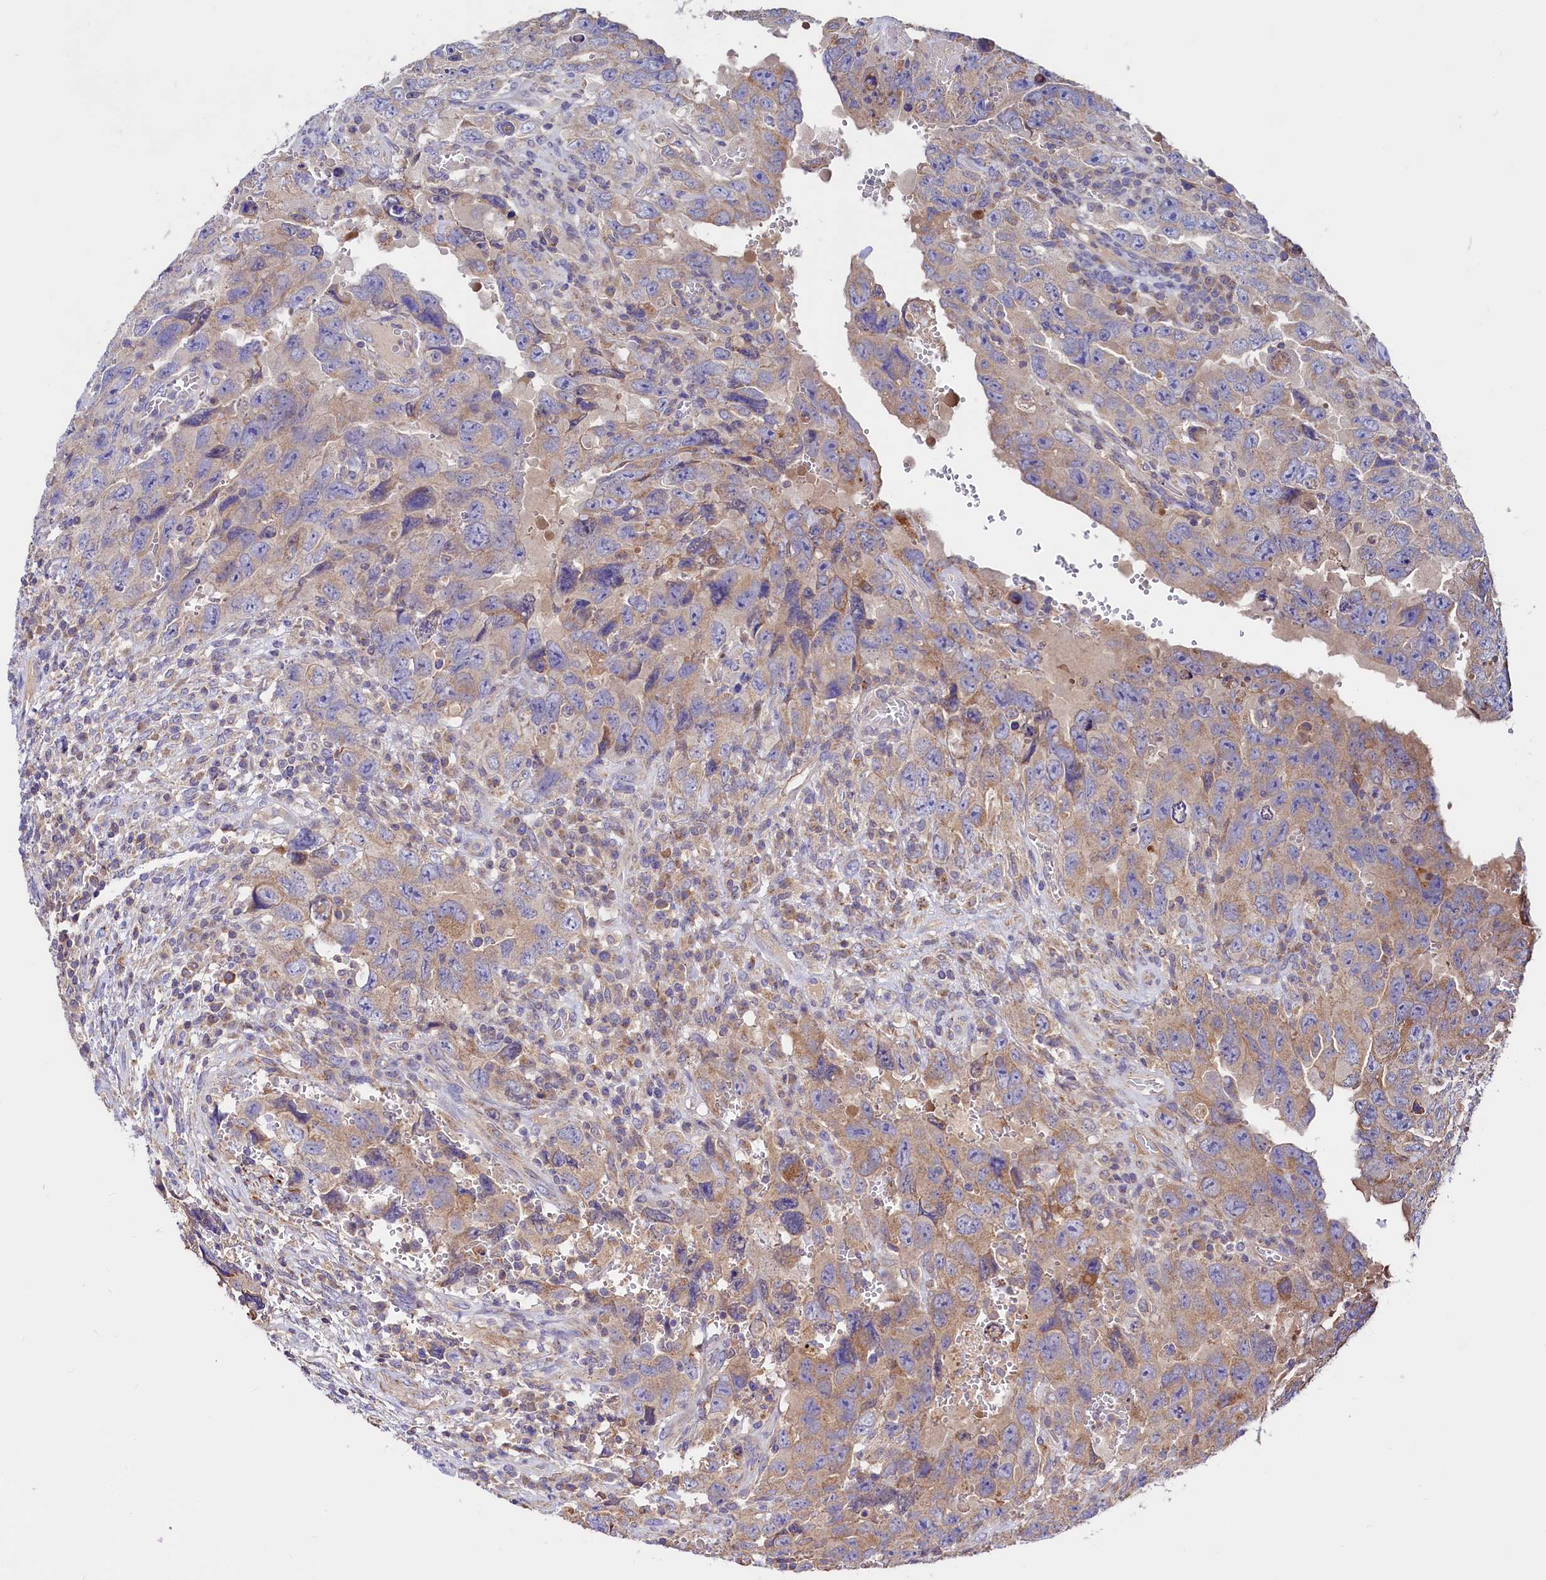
{"staining": {"intensity": "weak", "quantity": "25%-75%", "location": "cytoplasmic/membranous"}, "tissue": "testis cancer", "cell_type": "Tumor cells", "image_type": "cancer", "snomed": [{"axis": "morphology", "description": "Carcinoma, Embryonal, NOS"}, {"axis": "topography", "description": "Testis"}], "caption": "This histopathology image demonstrates embryonal carcinoma (testis) stained with IHC to label a protein in brown. The cytoplasmic/membranous of tumor cells show weak positivity for the protein. Nuclei are counter-stained blue.", "gene": "CIAO3", "patient": {"sex": "male", "age": 26}}